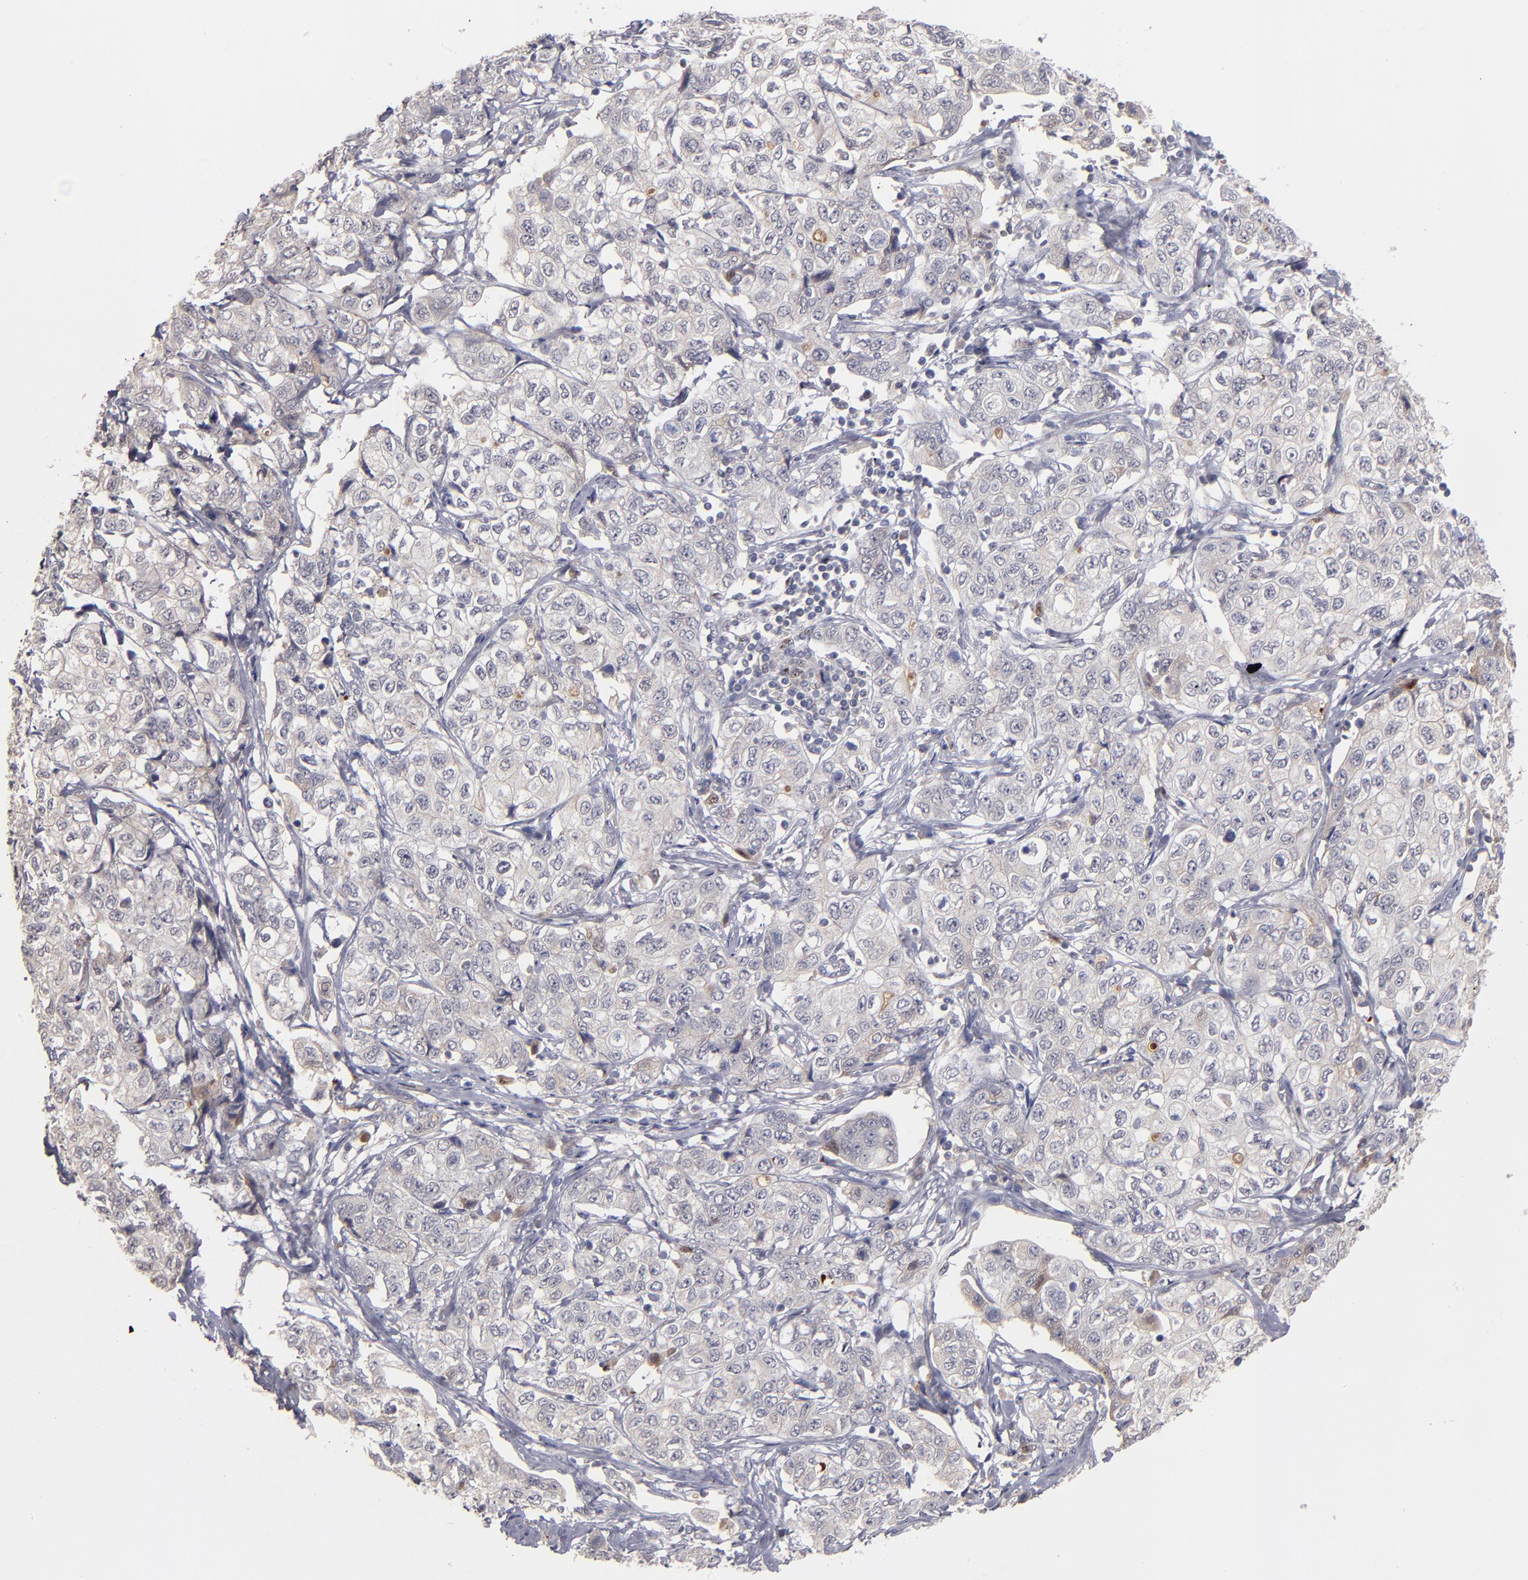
{"staining": {"intensity": "weak", "quantity": "<25%", "location": "cytoplasmic/membranous"}, "tissue": "stomach cancer", "cell_type": "Tumor cells", "image_type": "cancer", "snomed": [{"axis": "morphology", "description": "Adenocarcinoma, NOS"}, {"axis": "topography", "description": "Stomach"}], "caption": "Immunohistochemistry (IHC) micrograph of neoplastic tissue: stomach adenocarcinoma stained with DAB (3,3'-diaminobenzidine) exhibits no significant protein staining in tumor cells. (Stains: DAB (3,3'-diaminobenzidine) immunohistochemistry with hematoxylin counter stain, Microscopy: brightfield microscopy at high magnification).", "gene": "EXD2", "patient": {"sex": "male", "age": 48}}